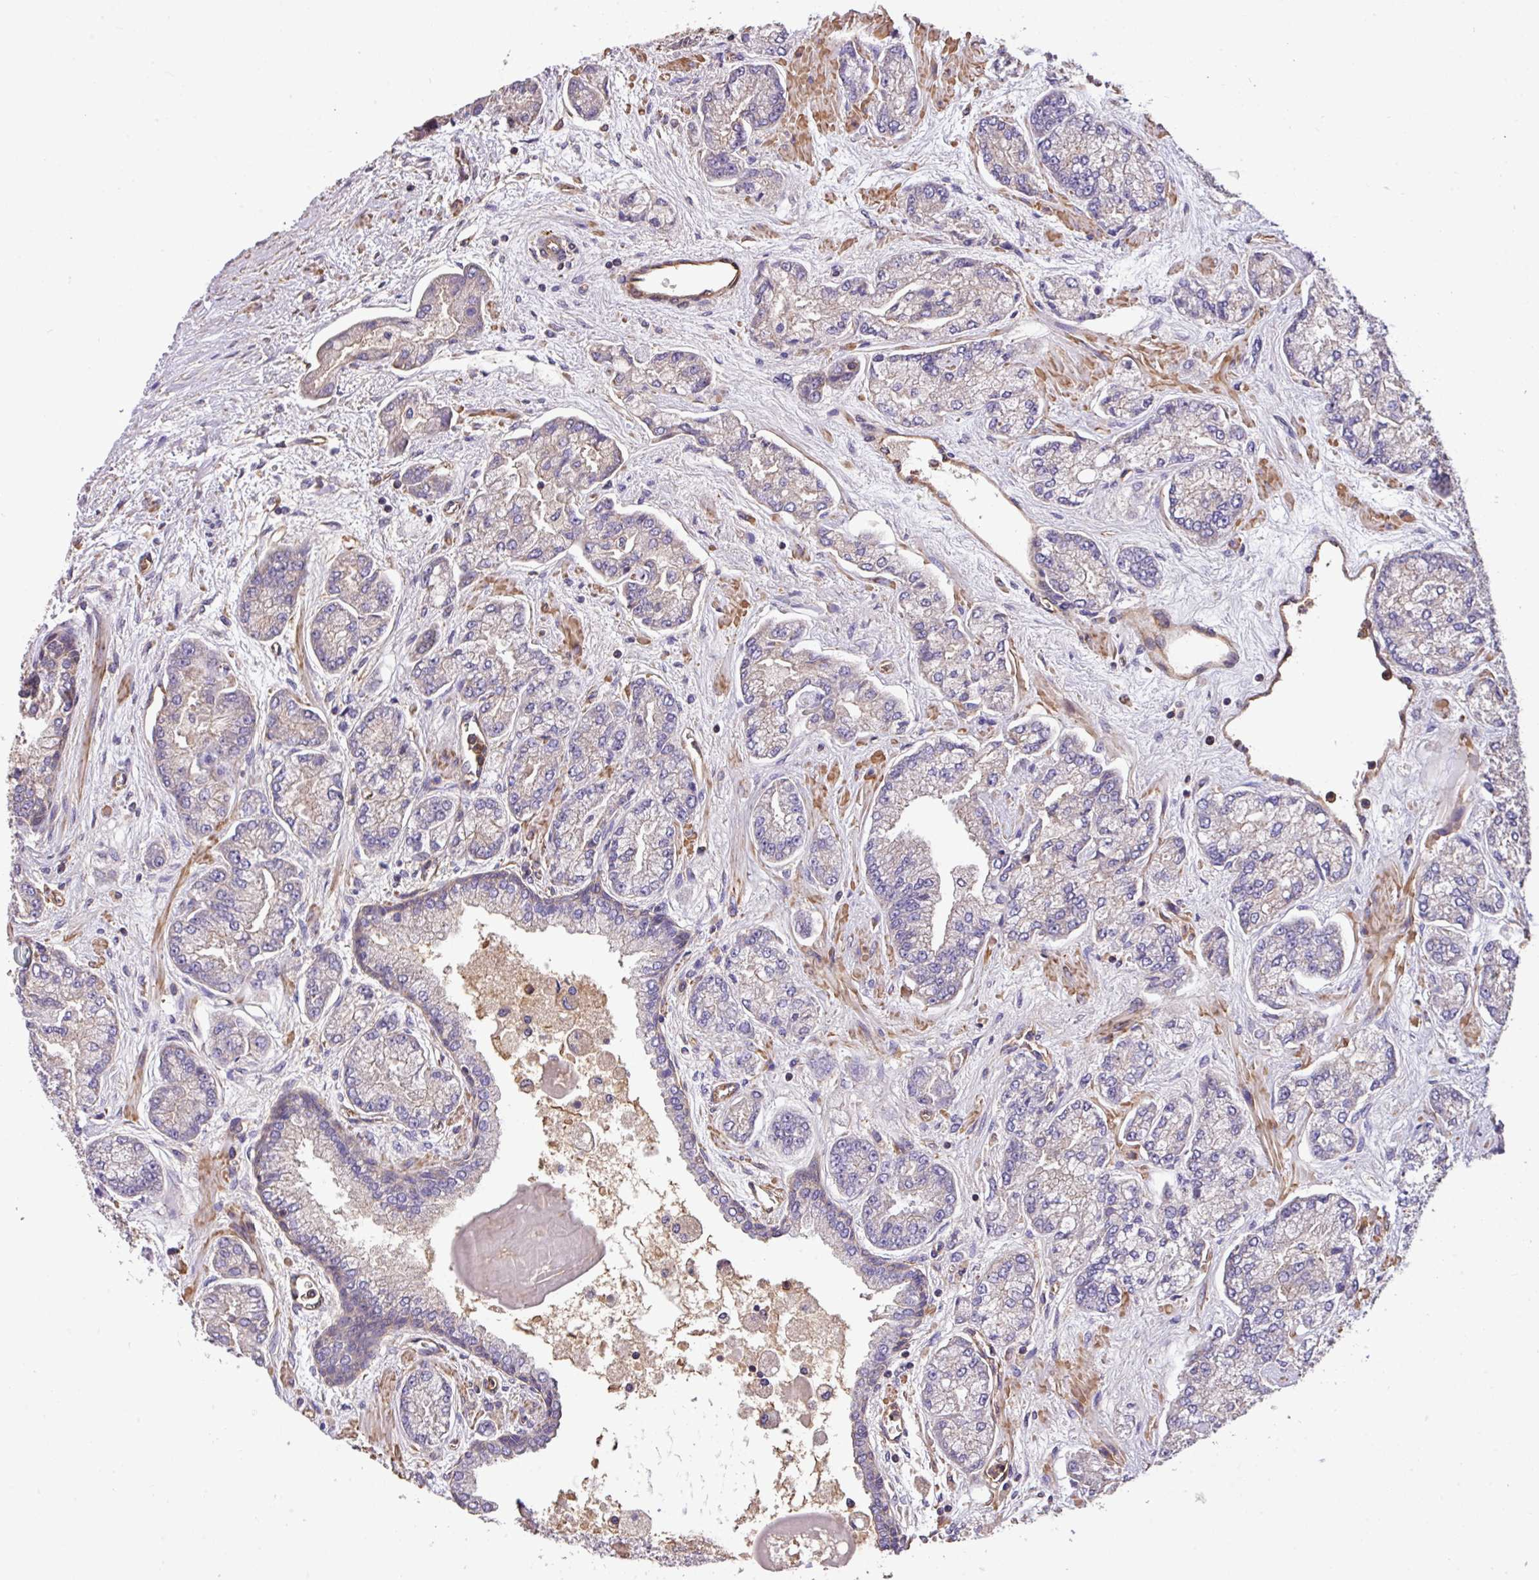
{"staining": {"intensity": "negative", "quantity": "none", "location": "none"}, "tissue": "prostate cancer", "cell_type": "Tumor cells", "image_type": "cancer", "snomed": [{"axis": "morphology", "description": "Adenocarcinoma, High grade"}, {"axis": "topography", "description": "Prostate"}], "caption": "Histopathology image shows no significant protein positivity in tumor cells of high-grade adenocarcinoma (prostate). (Brightfield microscopy of DAB (3,3'-diaminobenzidine) immunohistochemistry (IHC) at high magnification).", "gene": "CALML4", "patient": {"sex": "male", "age": 68}}